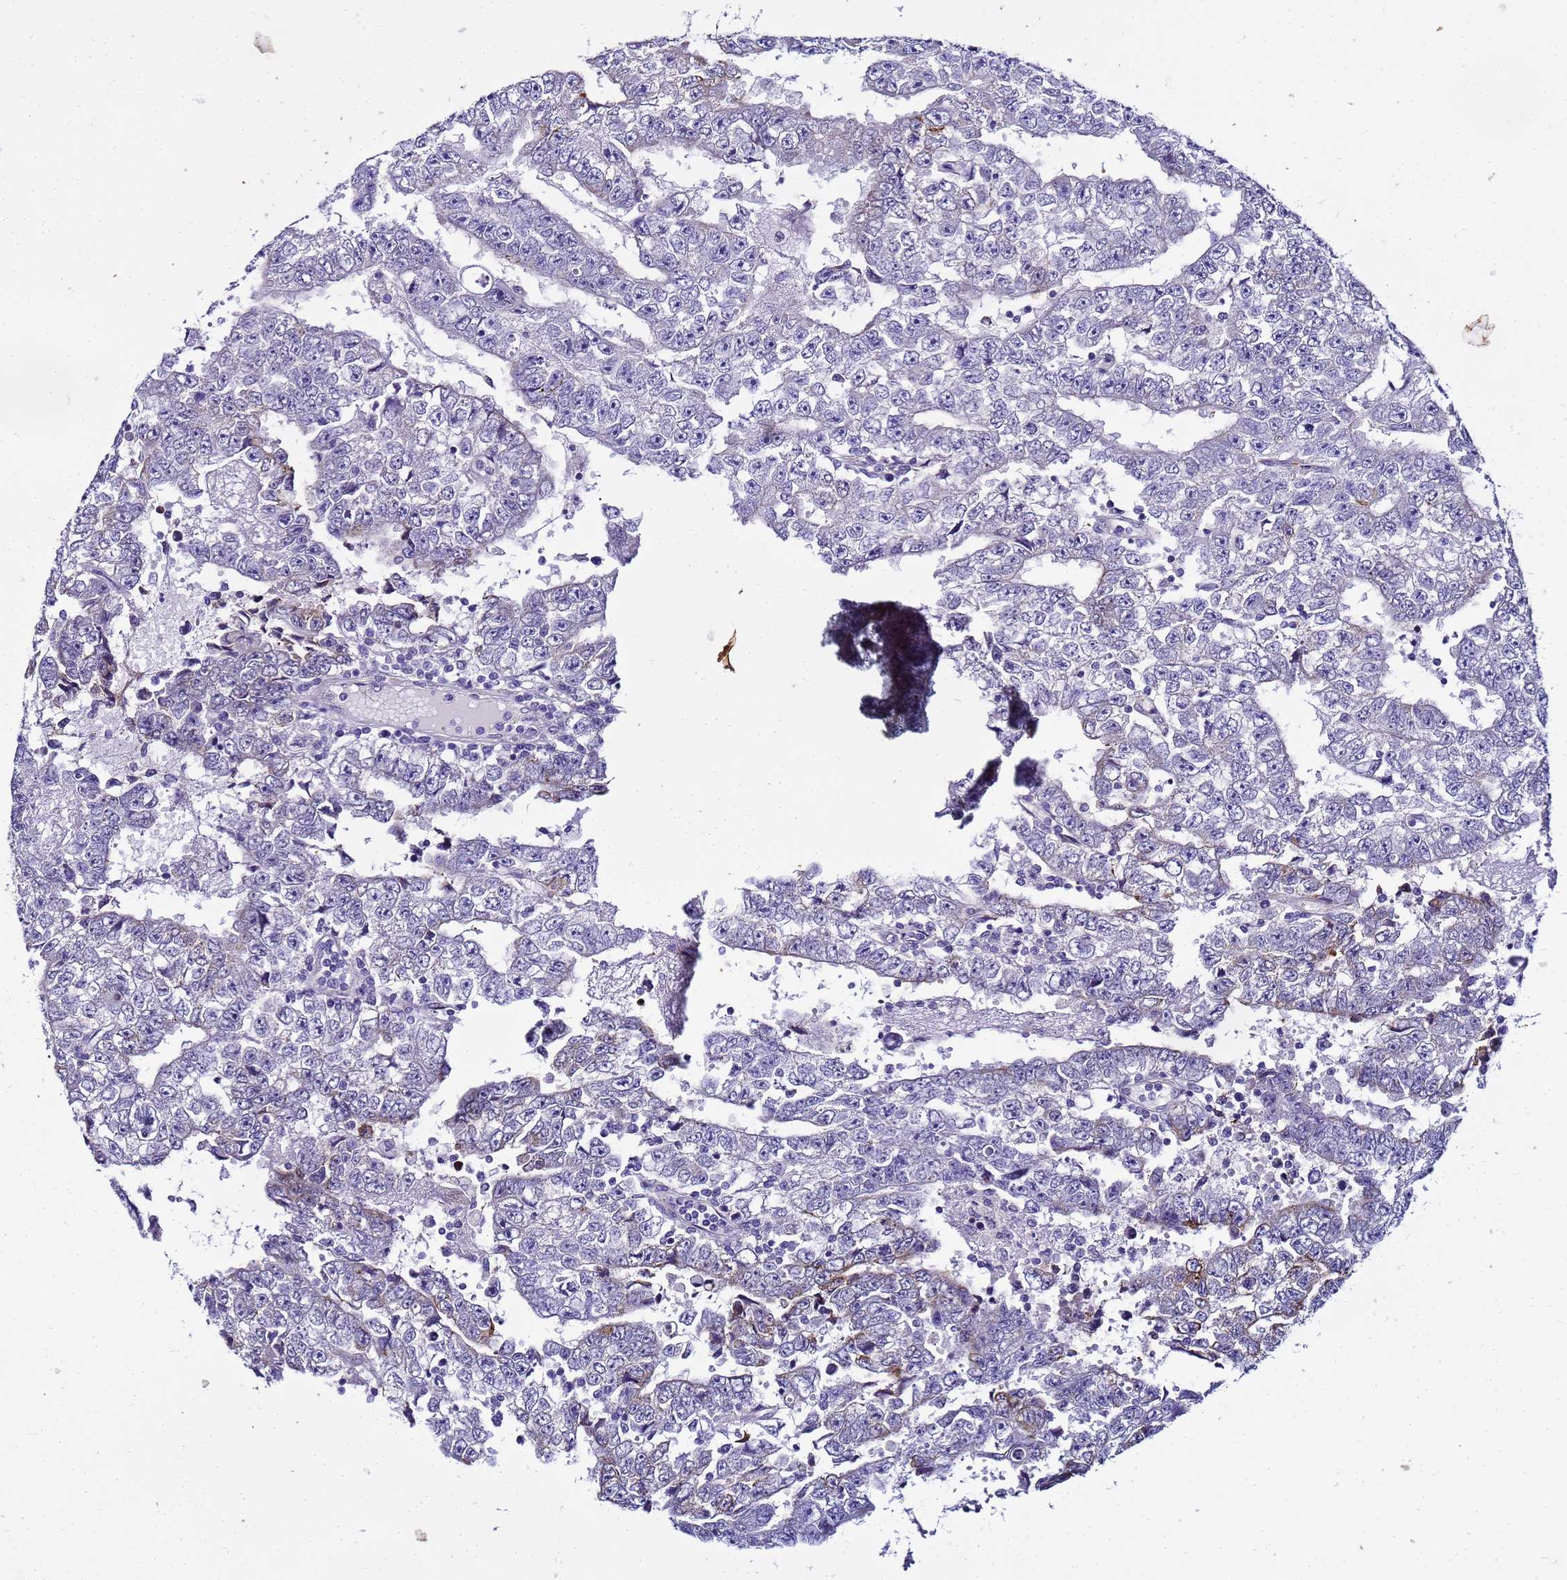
{"staining": {"intensity": "negative", "quantity": "none", "location": "none"}, "tissue": "testis cancer", "cell_type": "Tumor cells", "image_type": "cancer", "snomed": [{"axis": "morphology", "description": "Carcinoma, Embryonal, NOS"}, {"axis": "topography", "description": "Testis"}], "caption": "This is an immunohistochemistry image of testis cancer. There is no expression in tumor cells.", "gene": "FAM166B", "patient": {"sex": "male", "age": 25}}